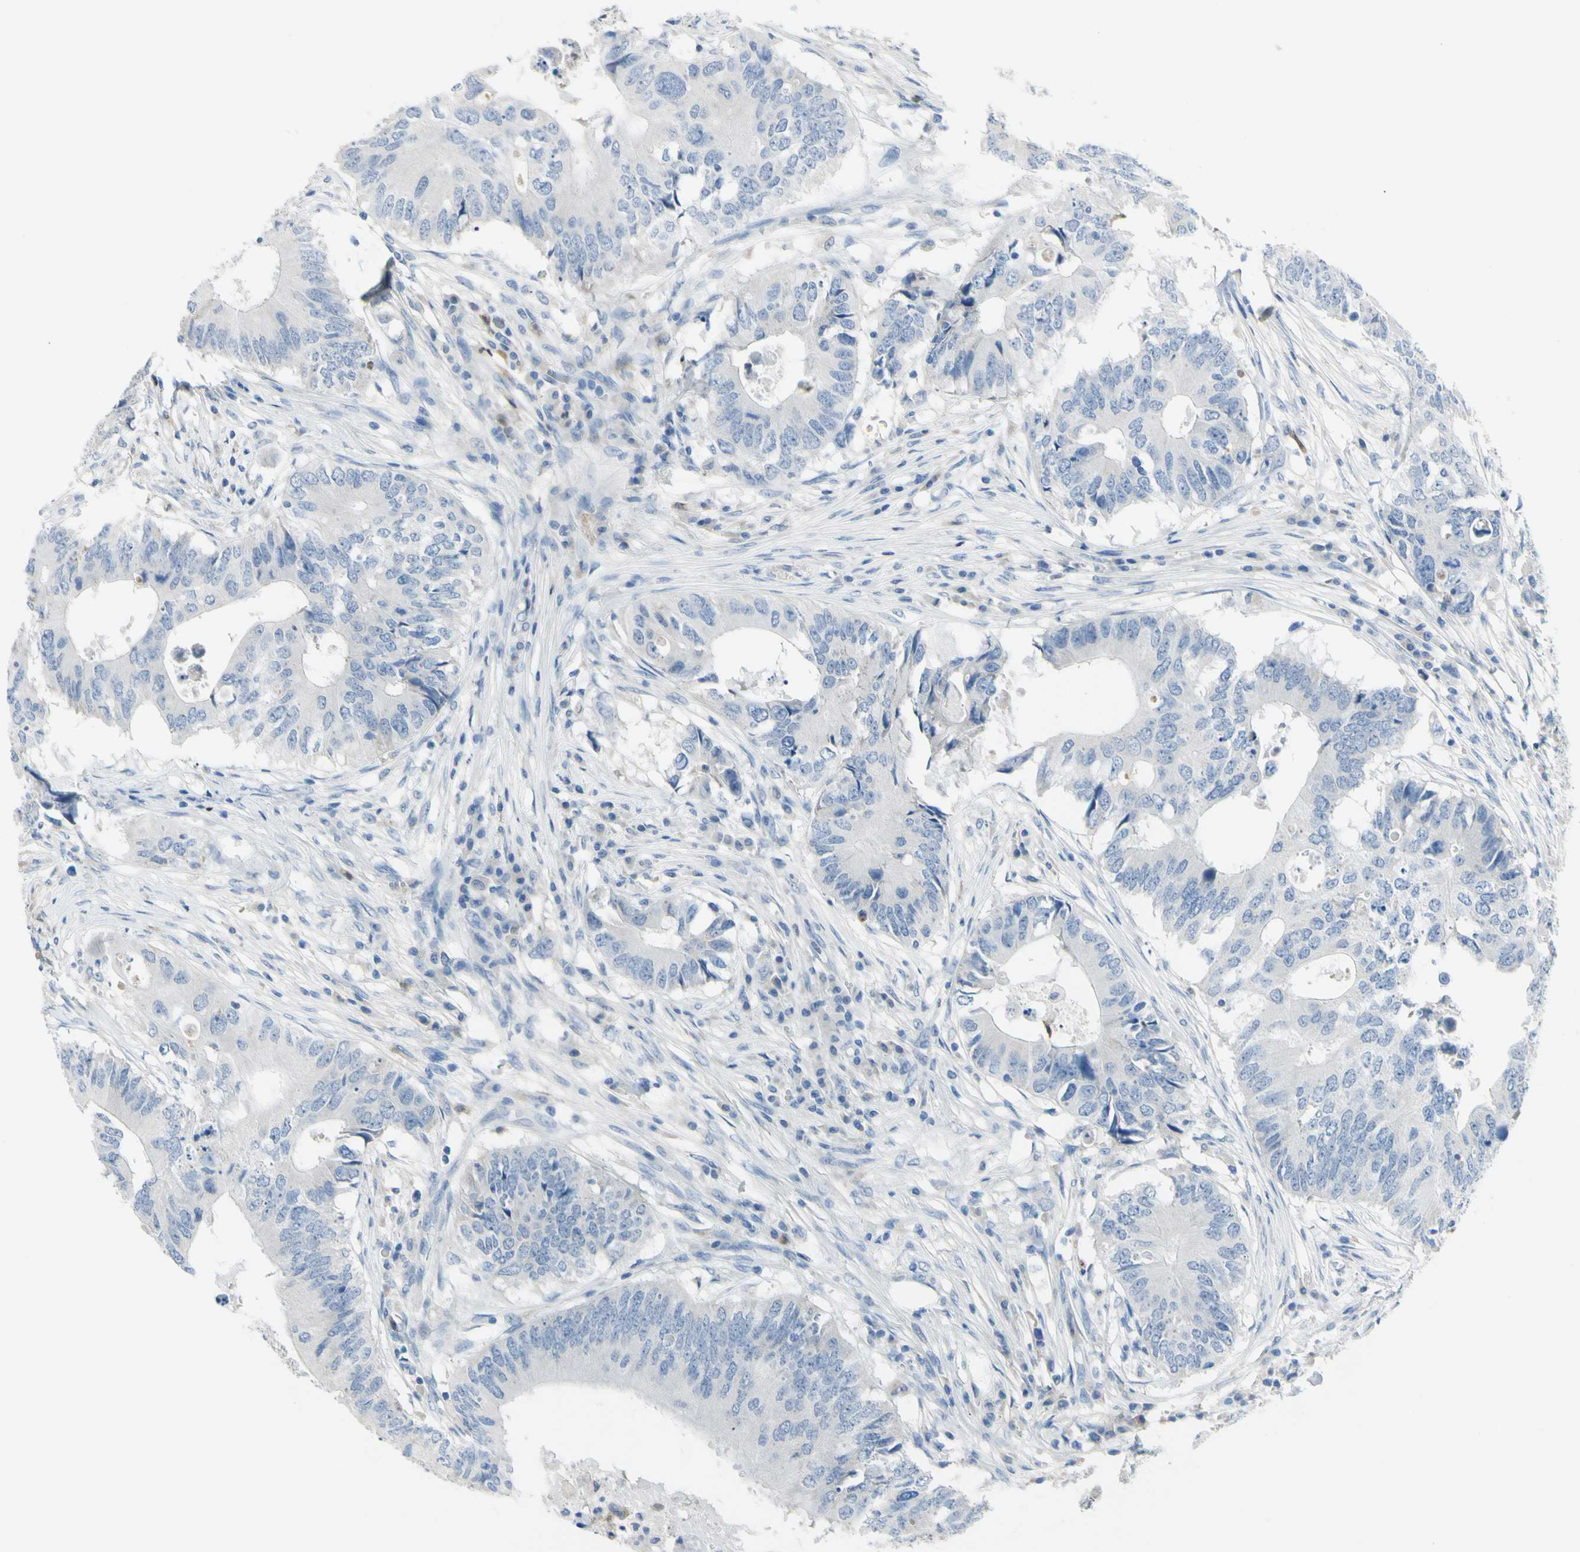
{"staining": {"intensity": "negative", "quantity": "none", "location": "none"}, "tissue": "colorectal cancer", "cell_type": "Tumor cells", "image_type": "cancer", "snomed": [{"axis": "morphology", "description": "Adenocarcinoma, NOS"}, {"axis": "topography", "description": "Colon"}], "caption": "Colorectal cancer was stained to show a protein in brown. There is no significant expression in tumor cells.", "gene": "ZNF557", "patient": {"sex": "male", "age": 71}}